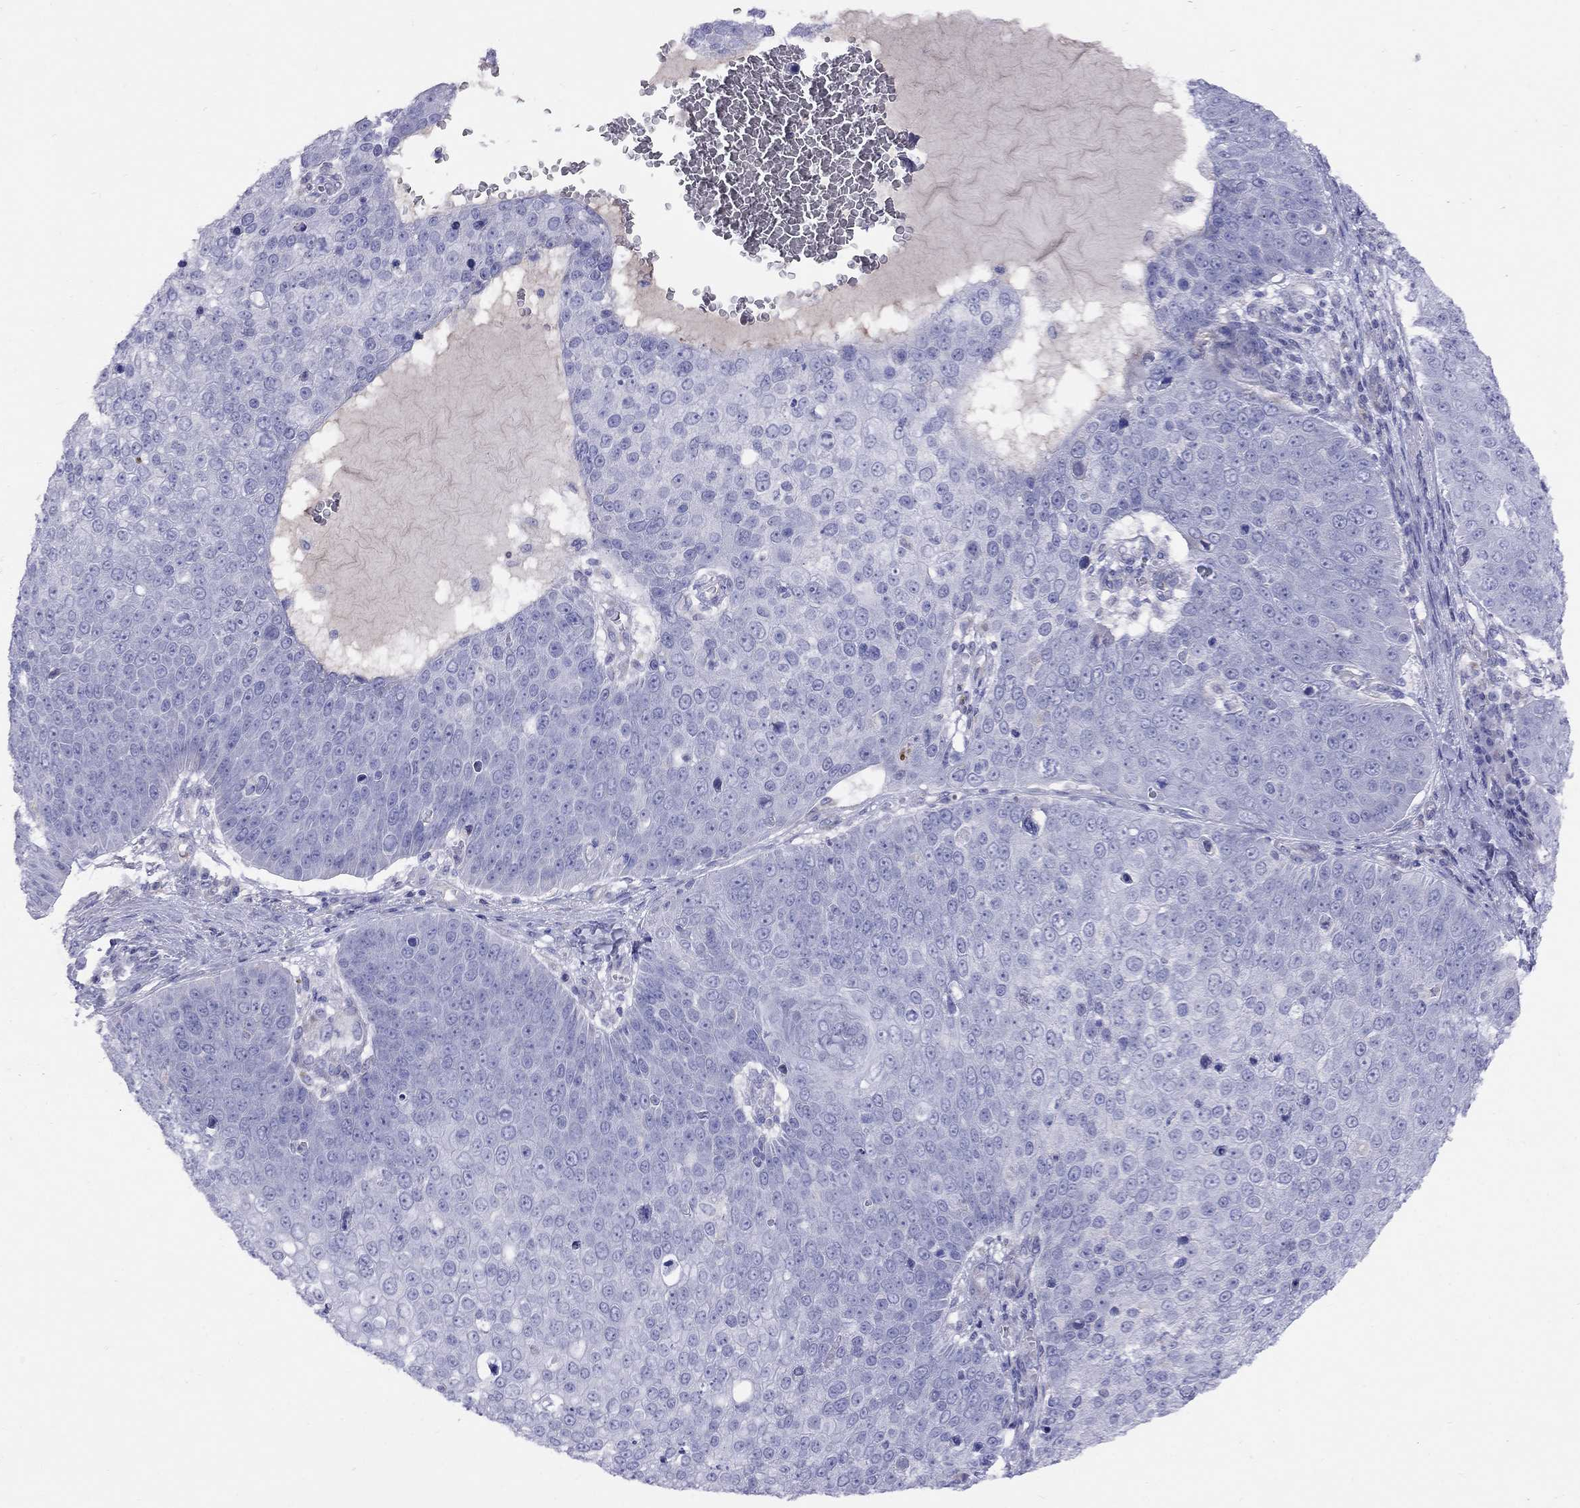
{"staining": {"intensity": "negative", "quantity": "none", "location": "none"}, "tissue": "skin cancer", "cell_type": "Tumor cells", "image_type": "cancer", "snomed": [{"axis": "morphology", "description": "Squamous cell carcinoma, NOS"}, {"axis": "topography", "description": "Skin"}], "caption": "Tumor cells are negative for brown protein staining in squamous cell carcinoma (skin). (DAB immunohistochemistry with hematoxylin counter stain).", "gene": "SPINT4", "patient": {"sex": "male", "age": 71}}